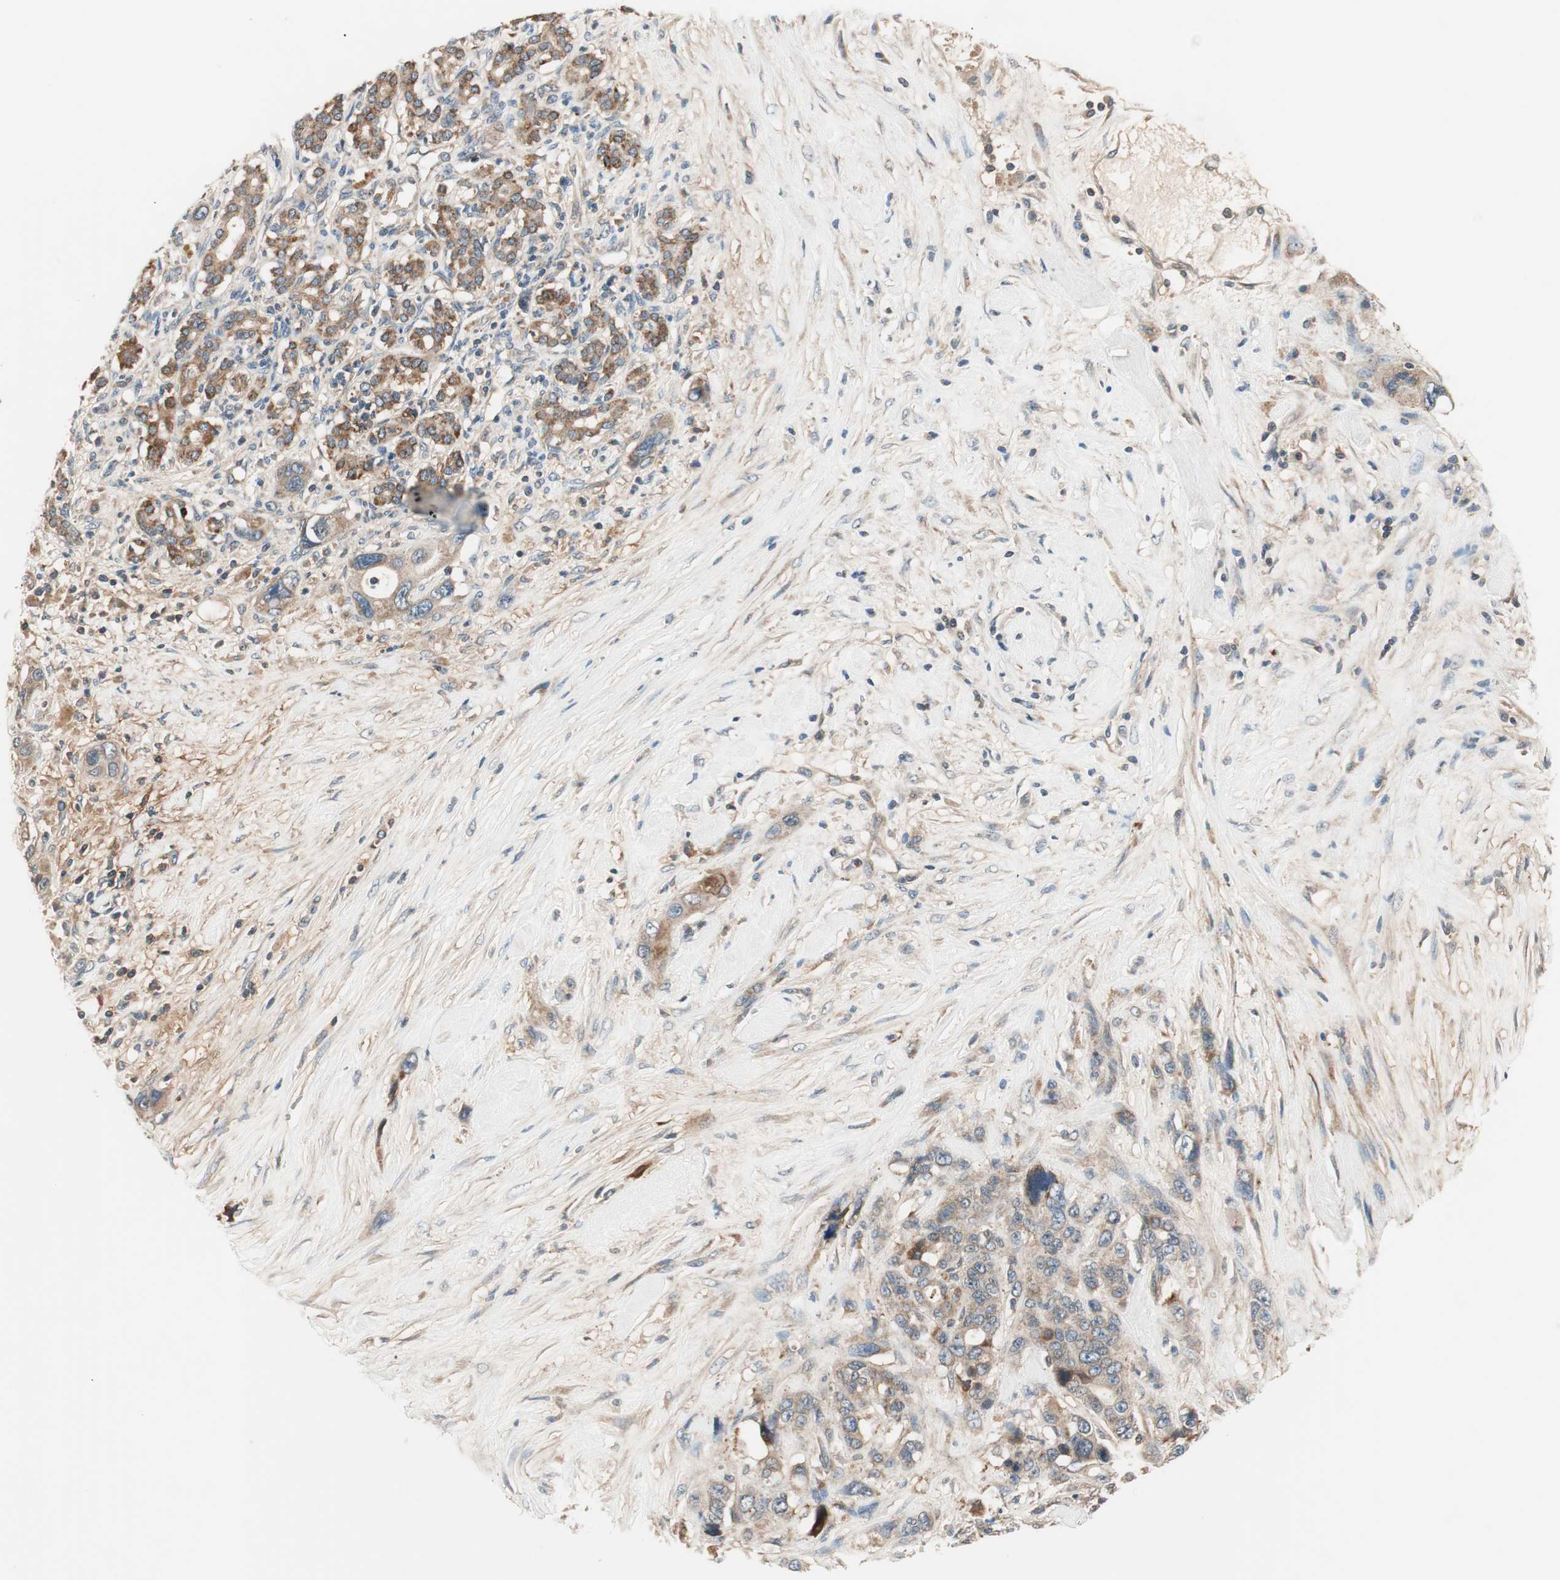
{"staining": {"intensity": "weak", "quantity": ">75%", "location": "cytoplasmic/membranous"}, "tissue": "pancreatic cancer", "cell_type": "Tumor cells", "image_type": "cancer", "snomed": [{"axis": "morphology", "description": "Adenocarcinoma, NOS"}, {"axis": "topography", "description": "Pancreas"}], "caption": "IHC image of neoplastic tissue: pancreatic cancer stained using immunohistochemistry shows low levels of weak protein expression localized specifically in the cytoplasmic/membranous of tumor cells, appearing as a cytoplasmic/membranous brown color.", "gene": "HPN", "patient": {"sex": "male", "age": 46}}